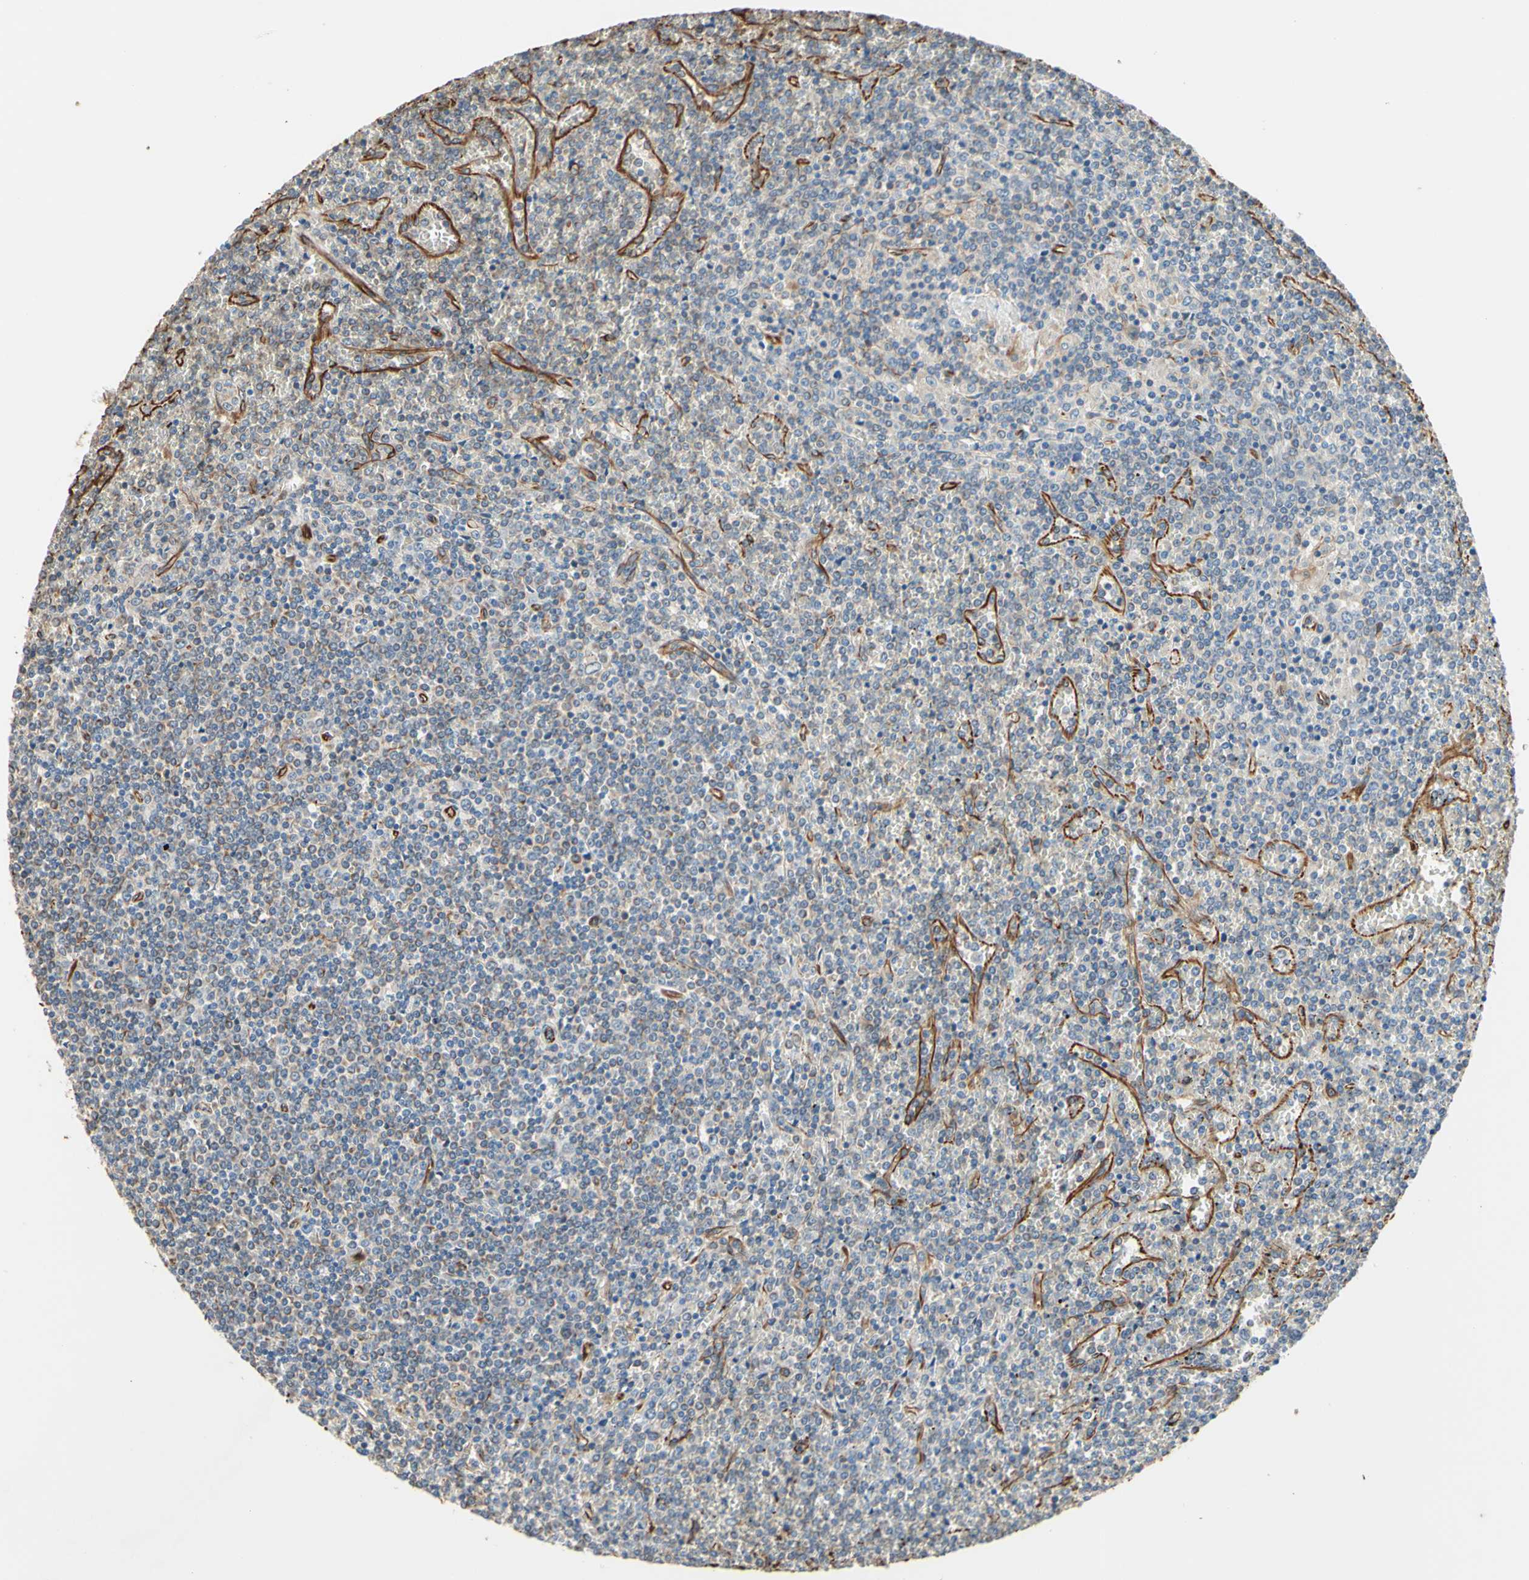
{"staining": {"intensity": "negative", "quantity": "none", "location": "none"}, "tissue": "lymphoma", "cell_type": "Tumor cells", "image_type": "cancer", "snomed": [{"axis": "morphology", "description": "Malignant lymphoma, non-Hodgkin's type, Low grade"}, {"axis": "topography", "description": "Spleen"}], "caption": "This is an IHC image of lymphoma. There is no positivity in tumor cells.", "gene": "TRAF2", "patient": {"sex": "female", "age": 19}}